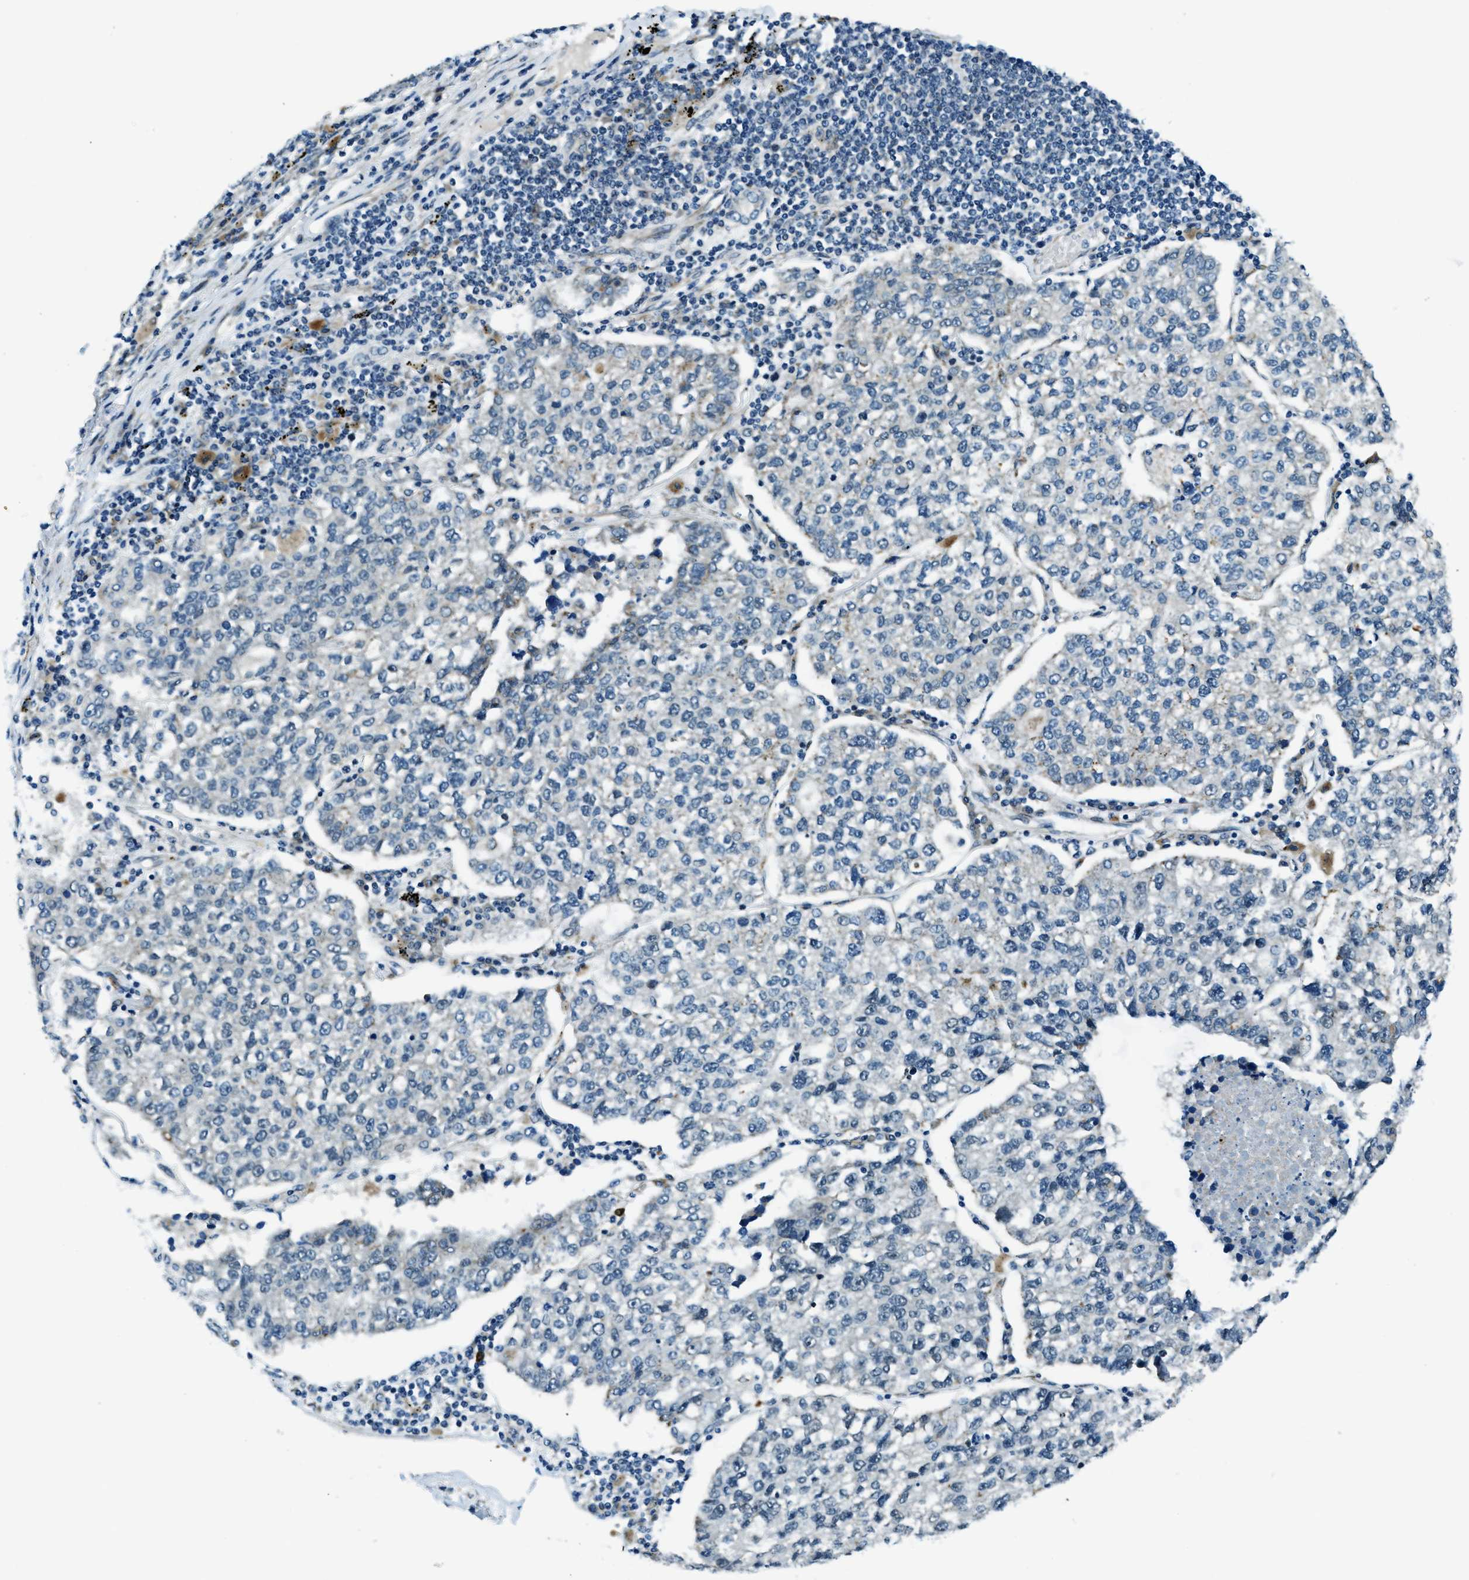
{"staining": {"intensity": "negative", "quantity": "none", "location": "none"}, "tissue": "lung cancer", "cell_type": "Tumor cells", "image_type": "cancer", "snomed": [{"axis": "morphology", "description": "Adenocarcinoma, NOS"}, {"axis": "topography", "description": "Lung"}], "caption": "DAB immunohistochemical staining of lung cancer (adenocarcinoma) shows no significant expression in tumor cells. (IHC, brightfield microscopy, high magnification).", "gene": "GINM1", "patient": {"sex": "male", "age": 49}}